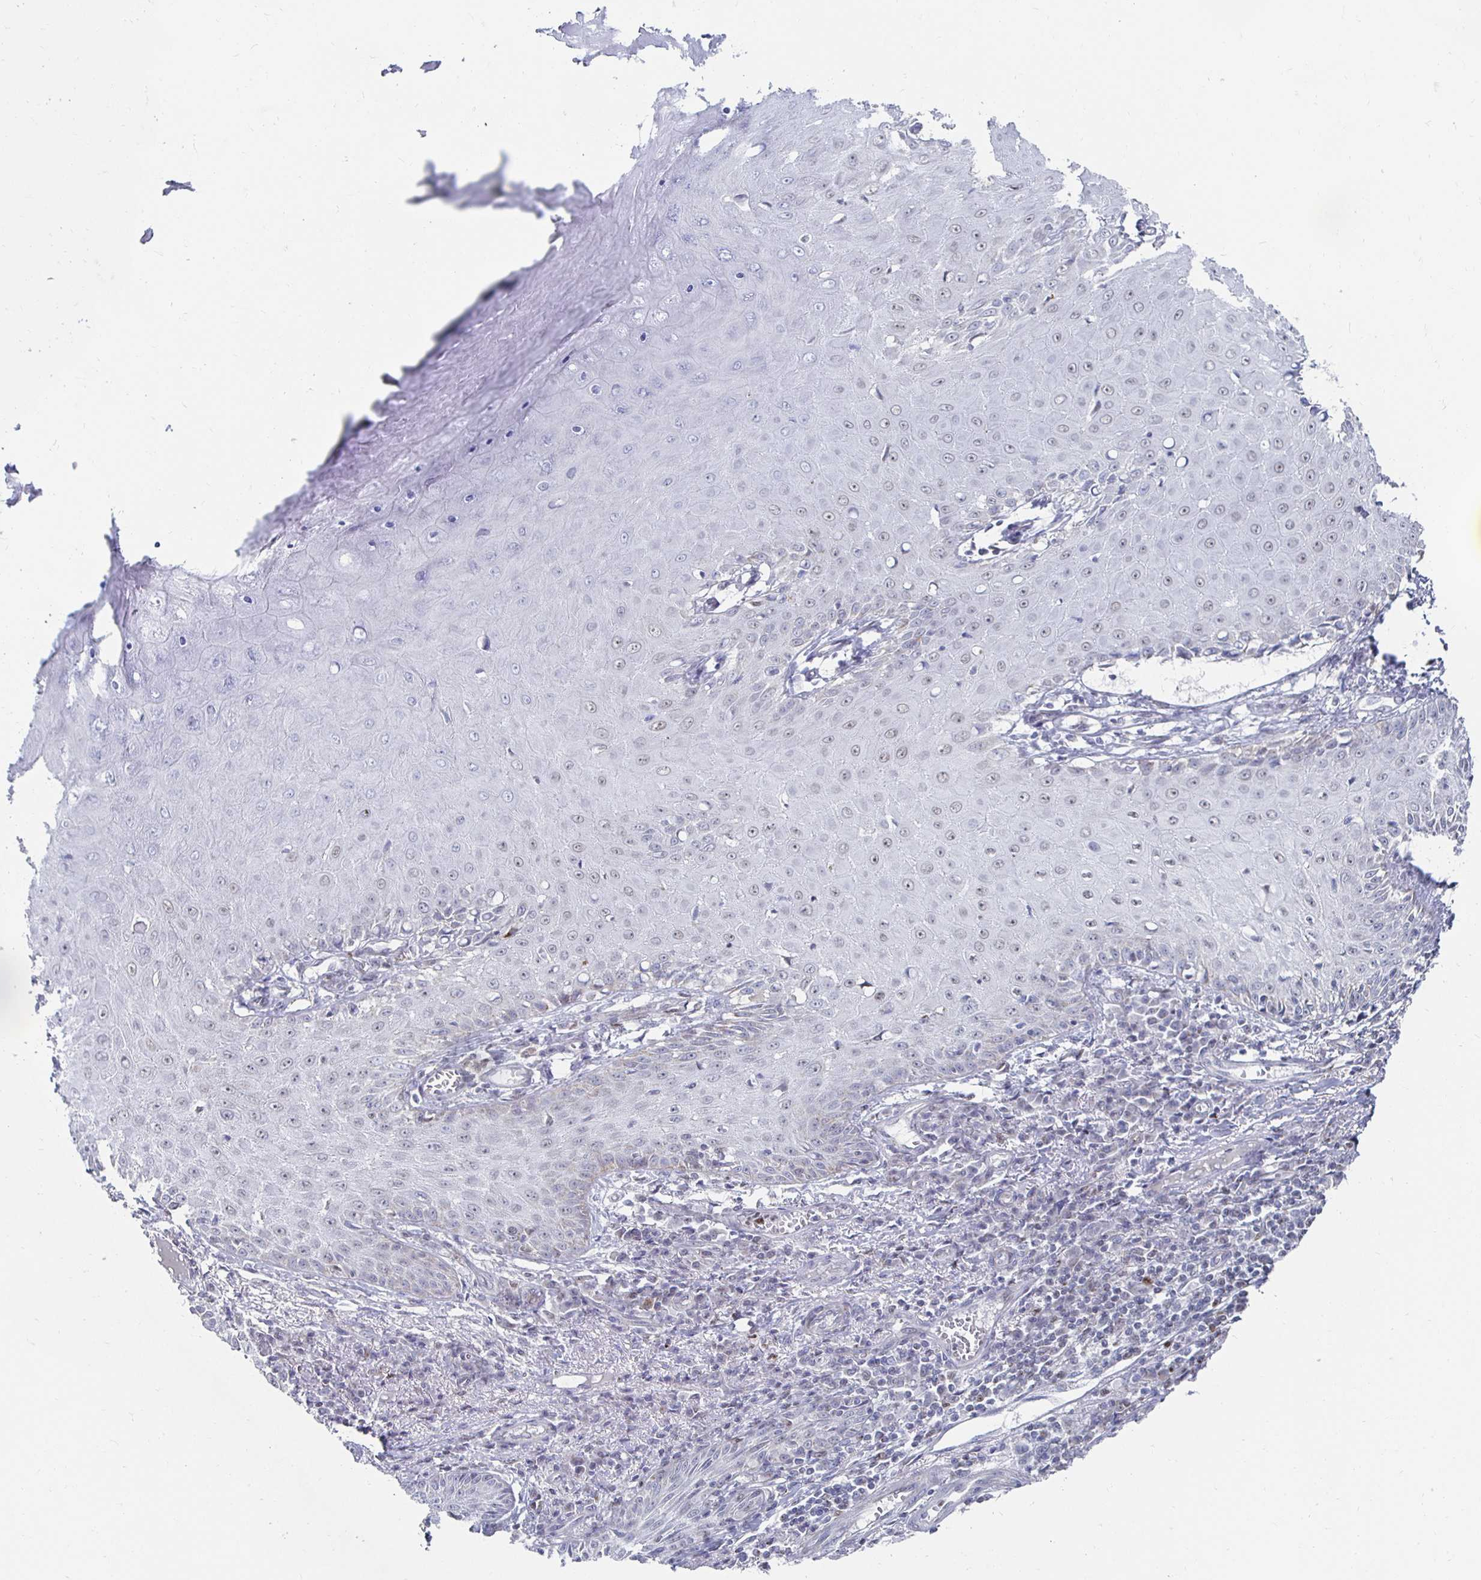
{"staining": {"intensity": "moderate", "quantity": "25%-75%", "location": "nuclear"}, "tissue": "skin cancer", "cell_type": "Tumor cells", "image_type": "cancer", "snomed": [{"axis": "morphology", "description": "Squamous cell carcinoma, NOS"}, {"axis": "topography", "description": "Skin"}], "caption": "A brown stain highlights moderate nuclear expression of a protein in human skin cancer tumor cells.", "gene": "NOCT", "patient": {"sex": "male", "age": 70}}